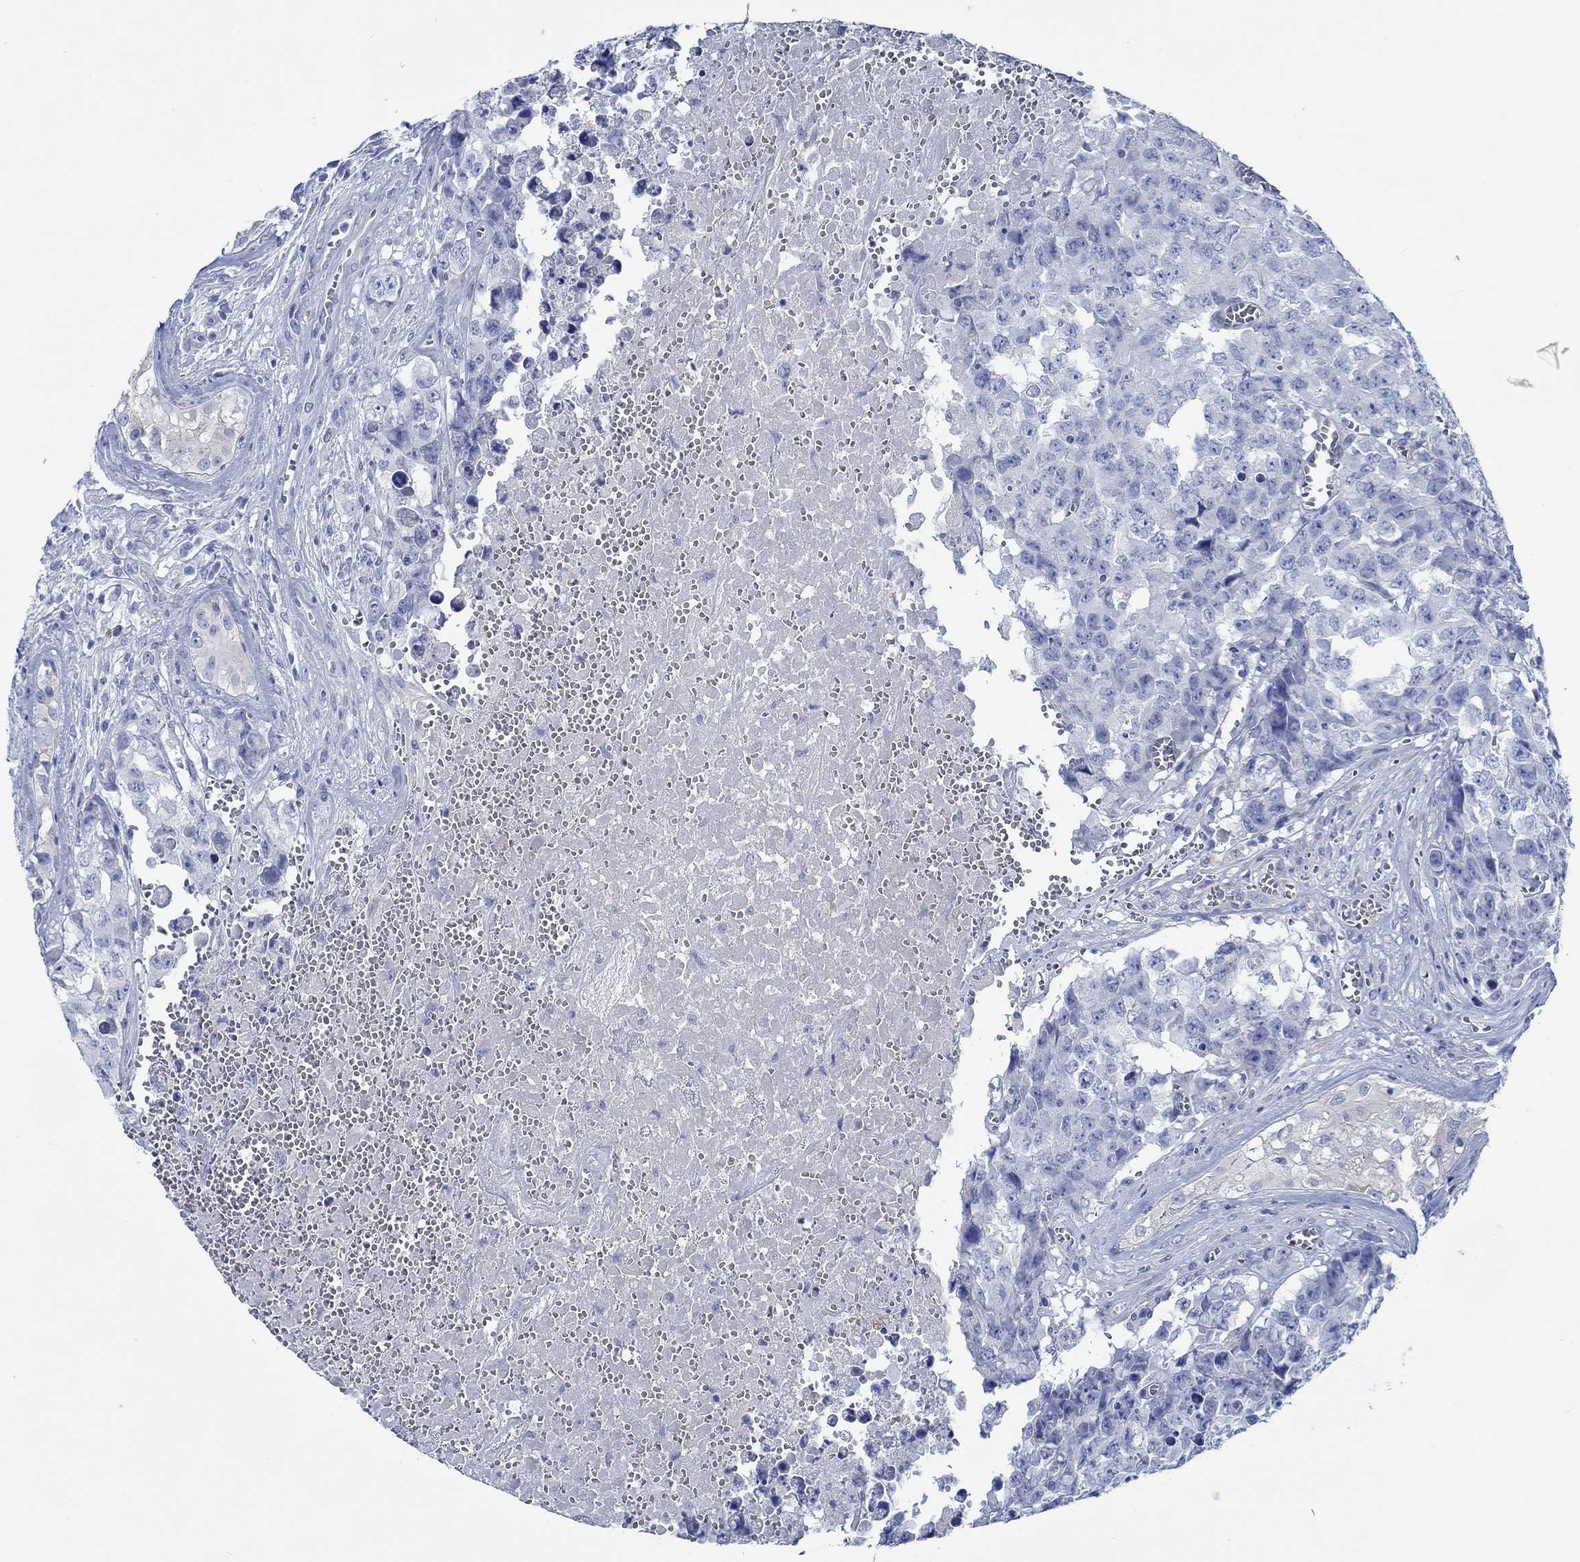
{"staining": {"intensity": "negative", "quantity": "none", "location": "none"}, "tissue": "testis cancer", "cell_type": "Tumor cells", "image_type": "cancer", "snomed": [{"axis": "morphology", "description": "Carcinoma, Embryonal, NOS"}, {"axis": "topography", "description": "Testis"}], "caption": "Immunohistochemical staining of human testis cancer (embryonal carcinoma) reveals no significant expression in tumor cells. (DAB immunohistochemistry (IHC) with hematoxylin counter stain).", "gene": "SVEP1", "patient": {"sex": "male", "age": 23}}